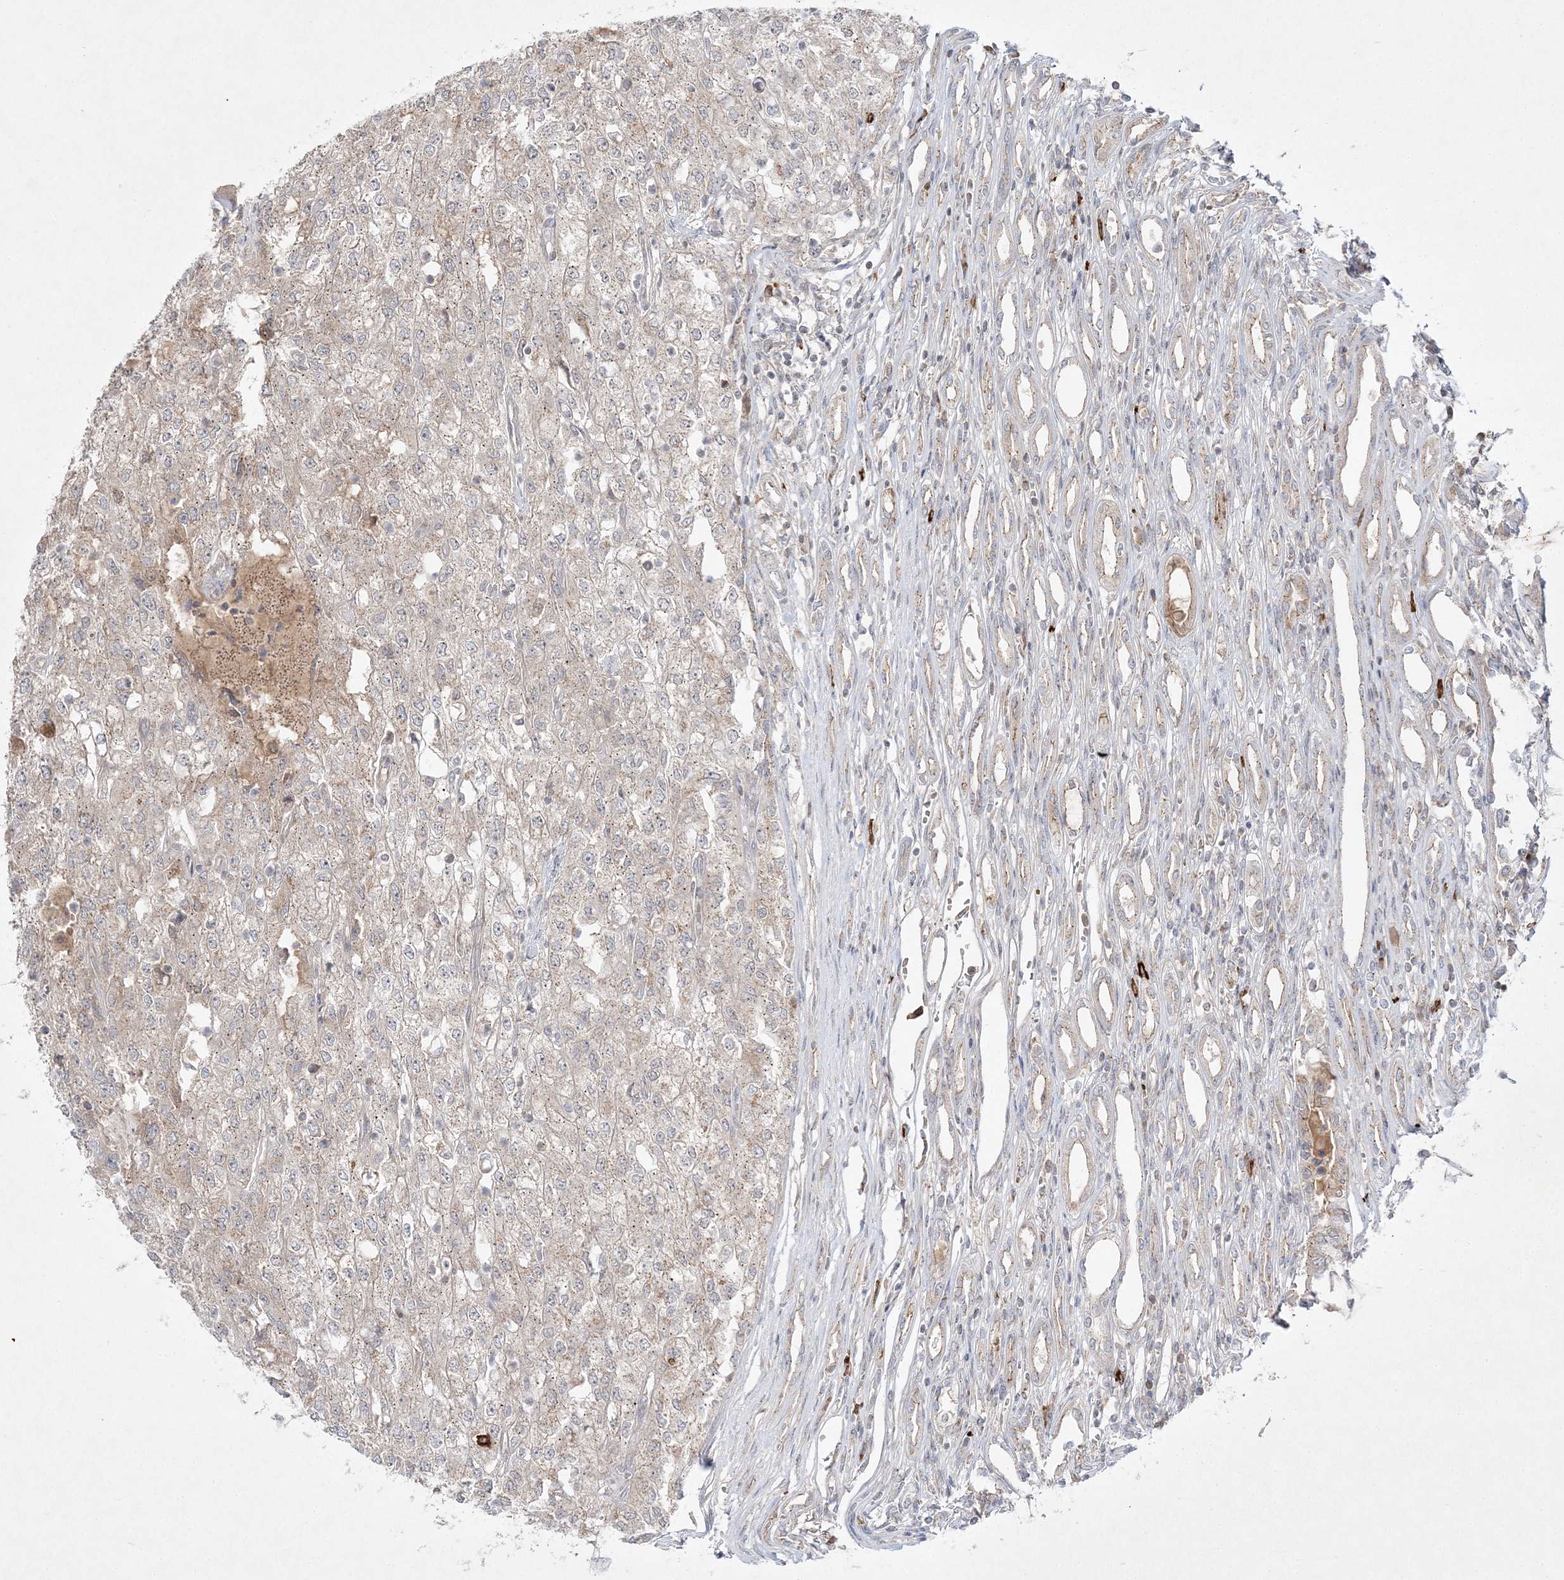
{"staining": {"intensity": "weak", "quantity": "25%-75%", "location": "cytoplasmic/membranous"}, "tissue": "renal cancer", "cell_type": "Tumor cells", "image_type": "cancer", "snomed": [{"axis": "morphology", "description": "Adenocarcinoma, NOS"}, {"axis": "topography", "description": "Kidney"}], "caption": "Brown immunohistochemical staining in human renal cancer (adenocarcinoma) reveals weak cytoplasmic/membranous staining in about 25%-75% of tumor cells.", "gene": "CLNK", "patient": {"sex": "female", "age": 54}}